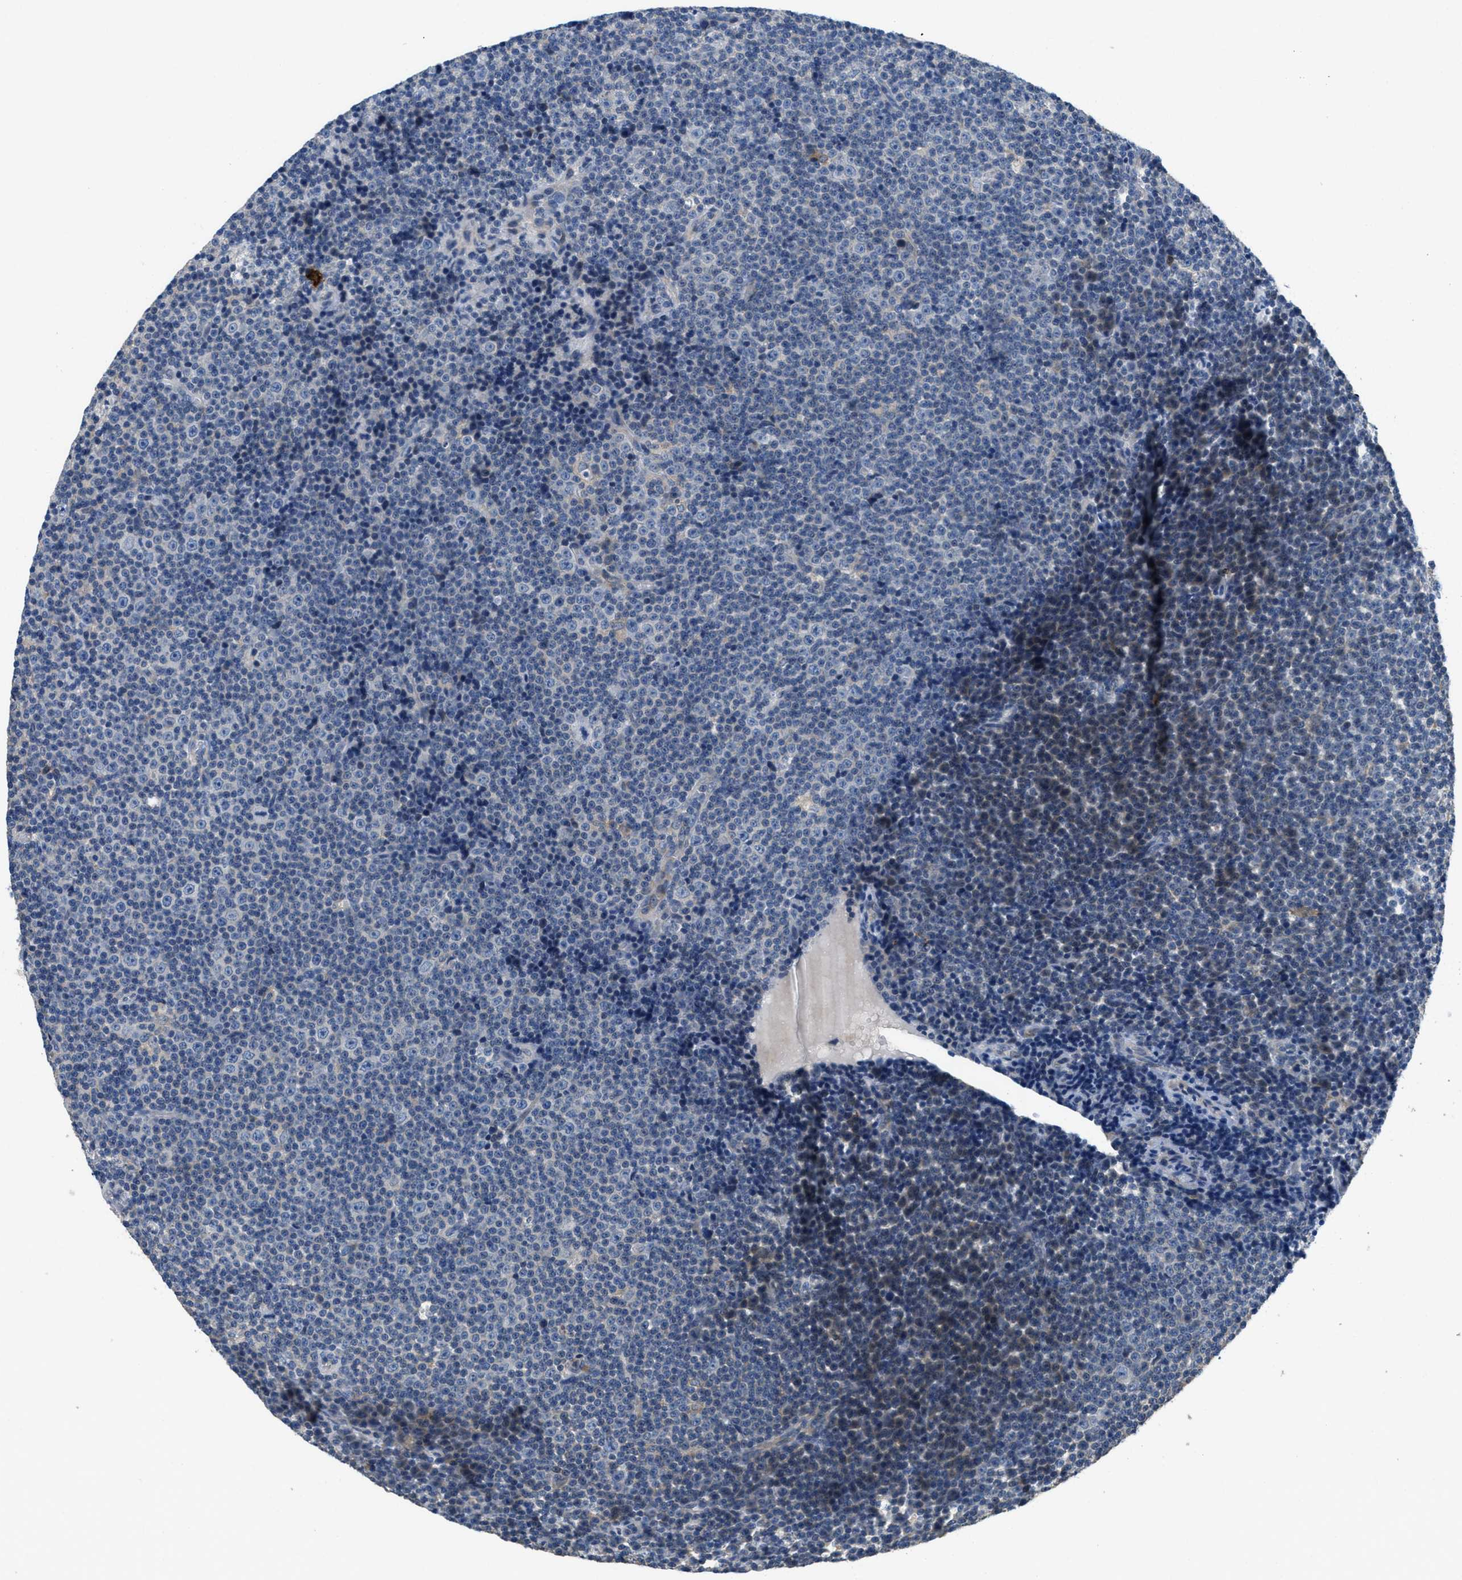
{"staining": {"intensity": "negative", "quantity": "none", "location": "none"}, "tissue": "lymphoma", "cell_type": "Tumor cells", "image_type": "cancer", "snomed": [{"axis": "morphology", "description": "Malignant lymphoma, non-Hodgkin's type, Low grade"}, {"axis": "topography", "description": "Lymph node"}], "caption": "The micrograph exhibits no staining of tumor cells in low-grade malignant lymphoma, non-Hodgkin's type.", "gene": "DGKE", "patient": {"sex": "female", "age": 67}}